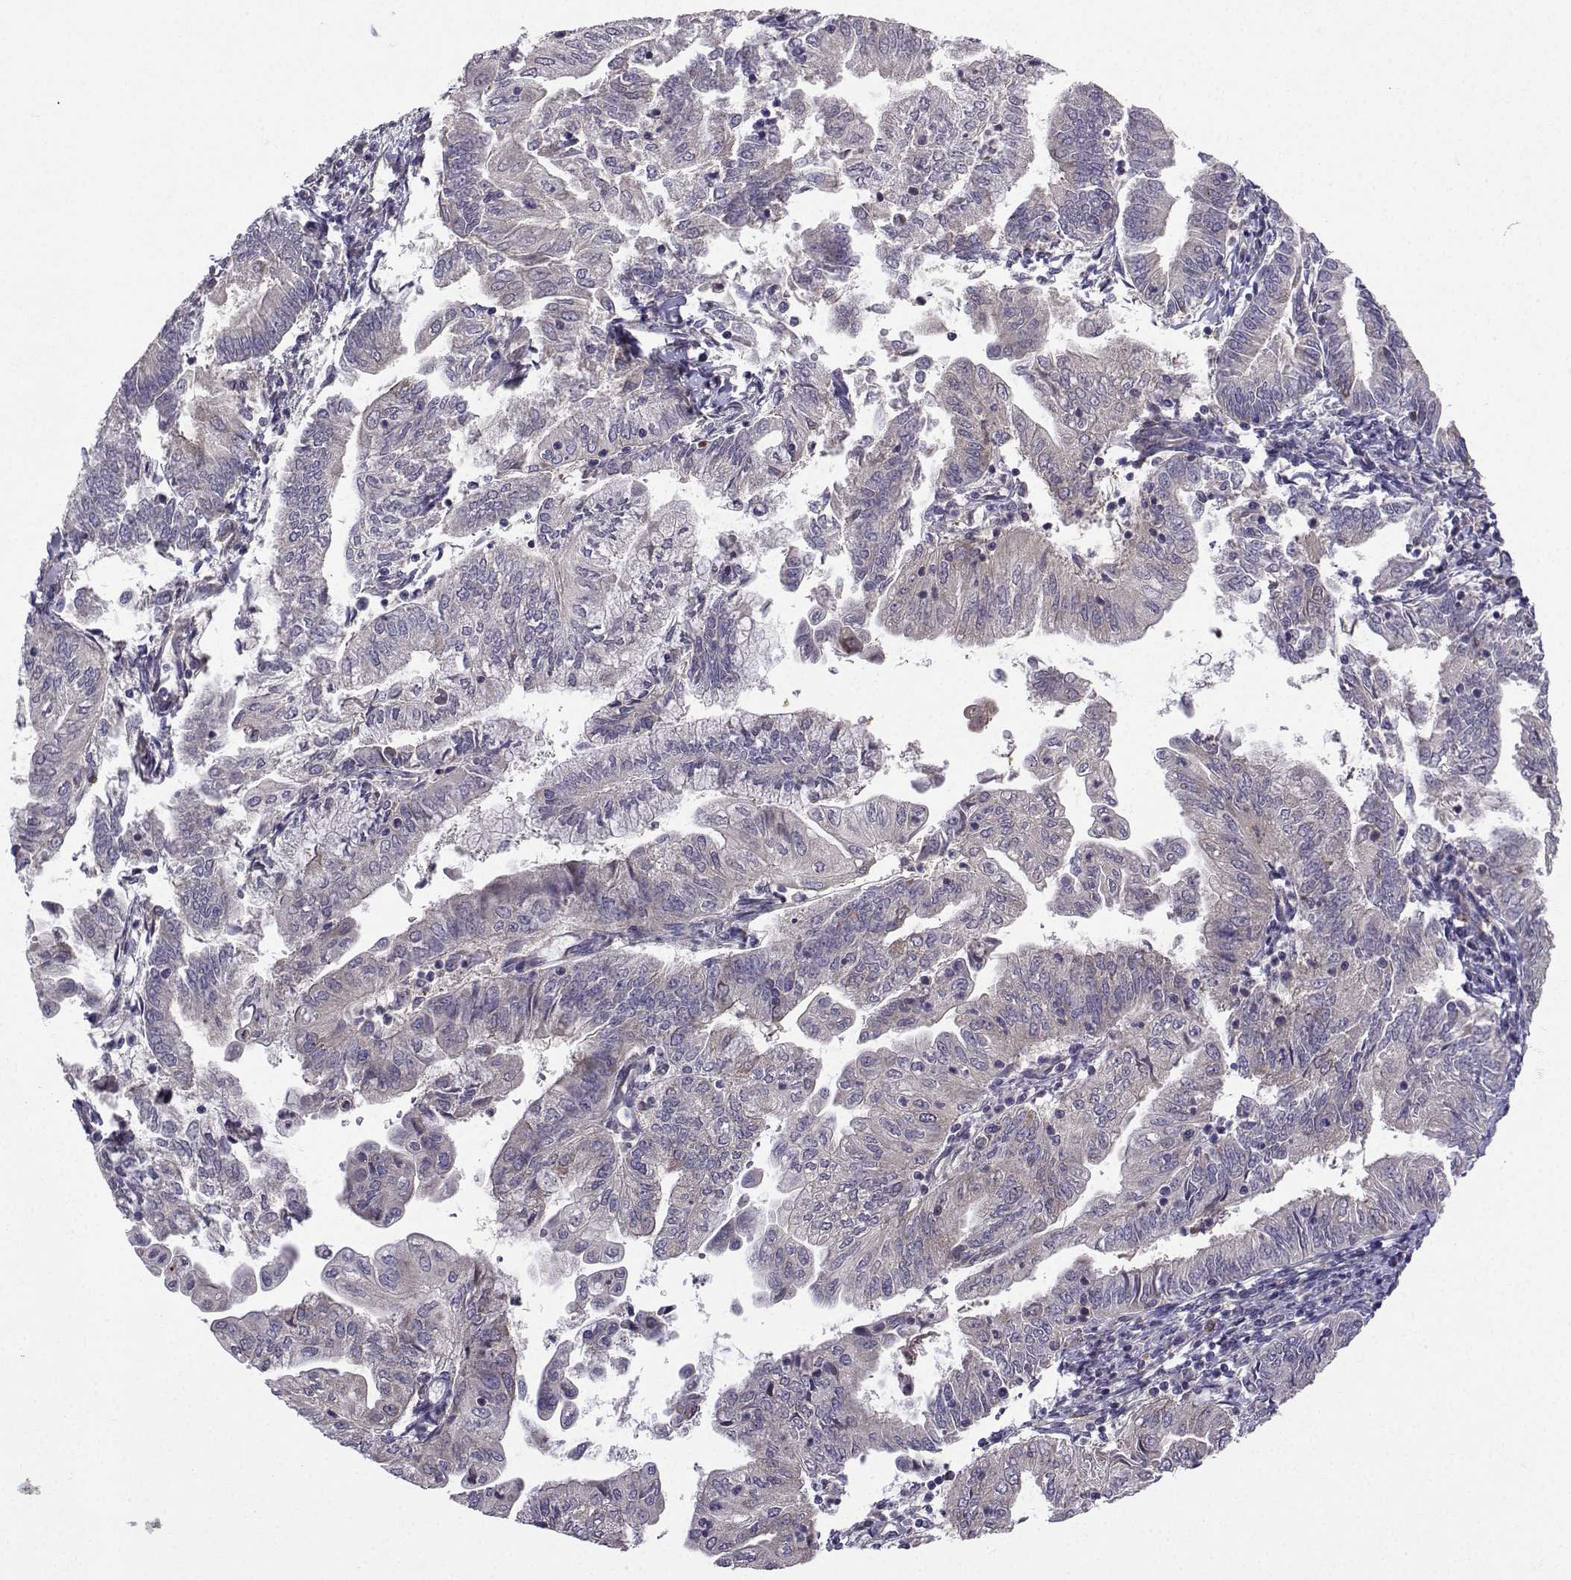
{"staining": {"intensity": "negative", "quantity": "none", "location": "none"}, "tissue": "endometrial cancer", "cell_type": "Tumor cells", "image_type": "cancer", "snomed": [{"axis": "morphology", "description": "Adenocarcinoma, NOS"}, {"axis": "topography", "description": "Endometrium"}], "caption": "The immunohistochemistry image has no significant staining in tumor cells of endometrial adenocarcinoma tissue.", "gene": "STXBP5", "patient": {"sex": "female", "age": 55}}